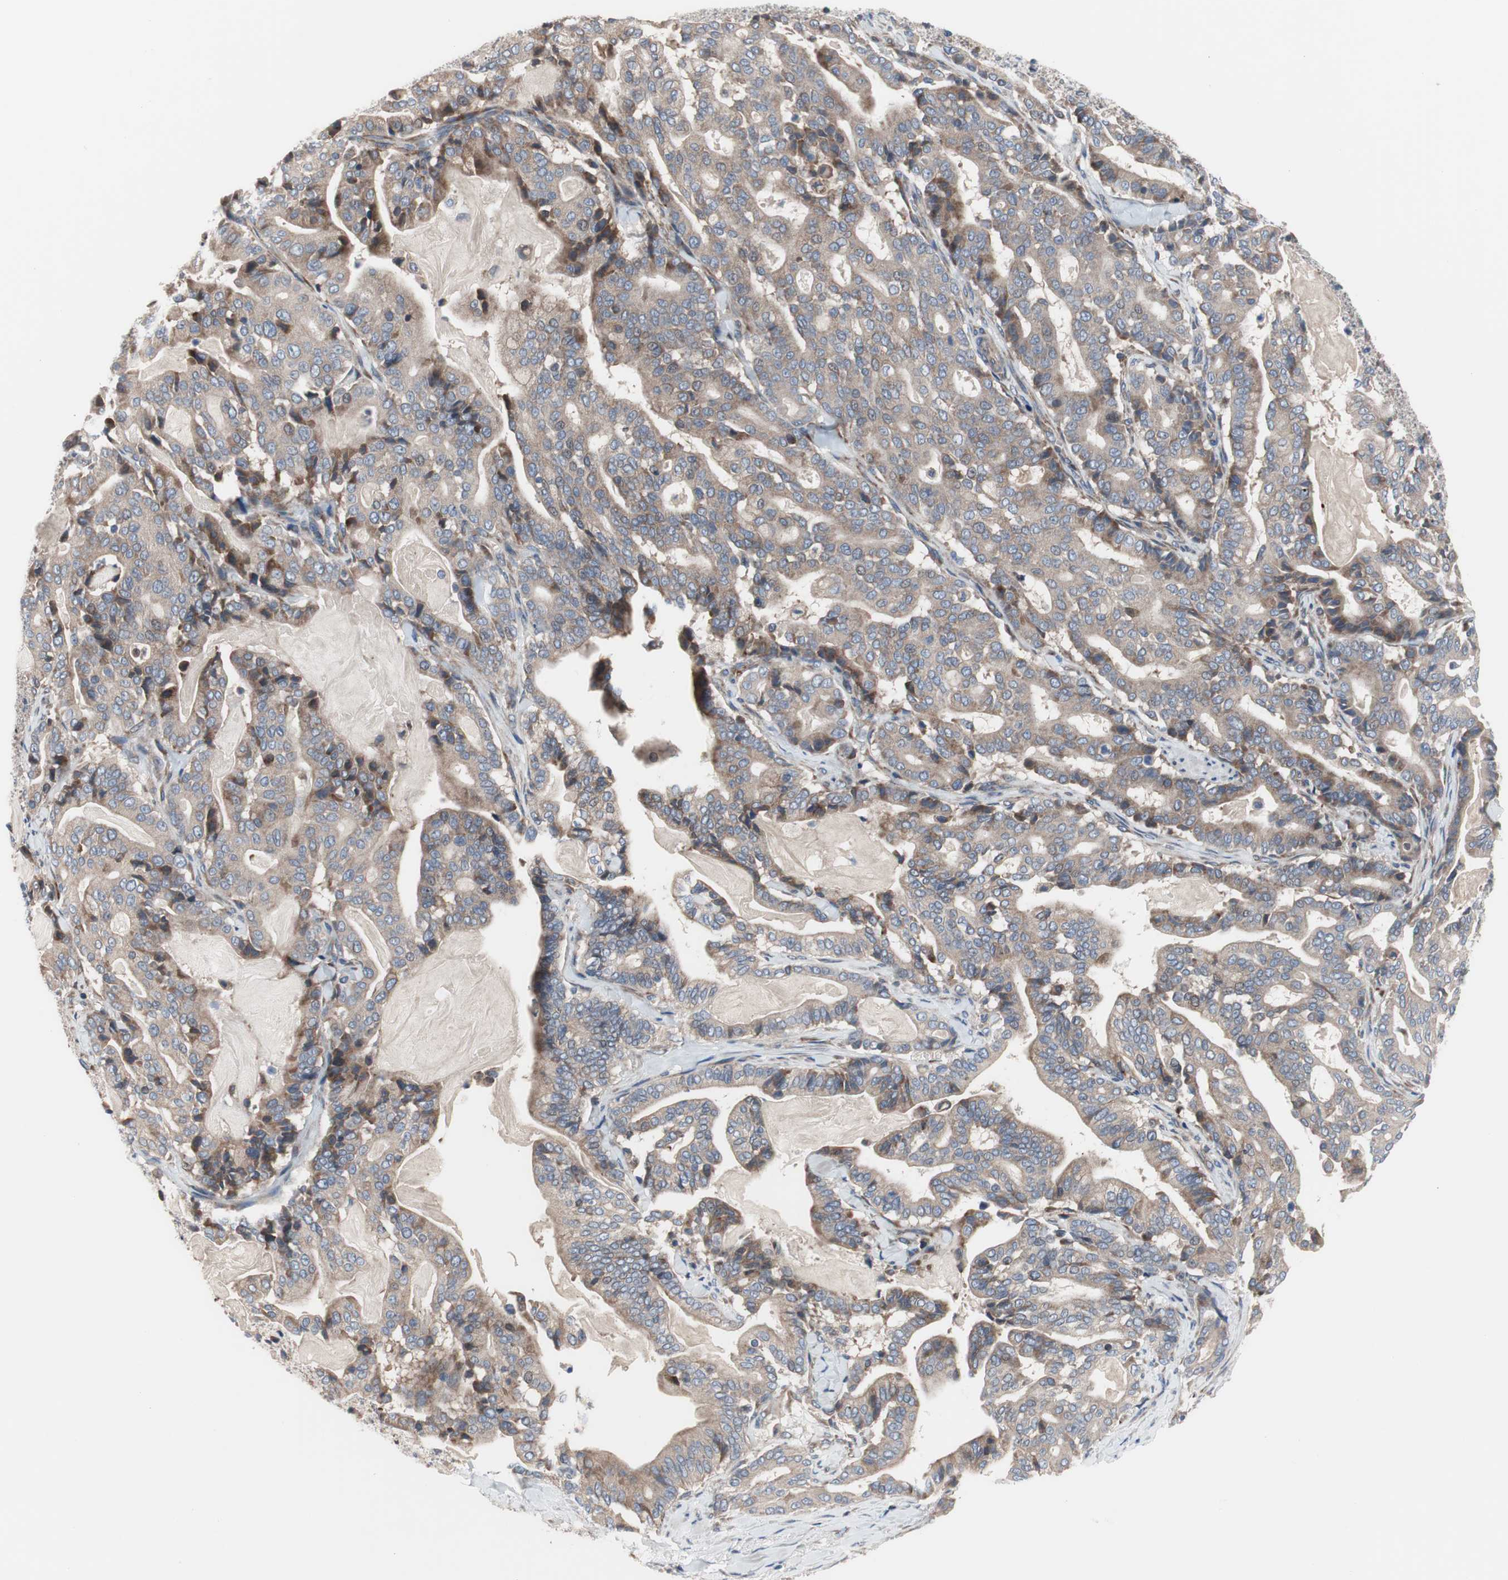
{"staining": {"intensity": "weak", "quantity": ">75%", "location": "cytoplasmic/membranous"}, "tissue": "pancreatic cancer", "cell_type": "Tumor cells", "image_type": "cancer", "snomed": [{"axis": "morphology", "description": "Adenocarcinoma, NOS"}, {"axis": "topography", "description": "Pancreas"}], "caption": "A brown stain shows weak cytoplasmic/membranous expression of a protein in pancreatic adenocarcinoma tumor cells.", "gene": "KANSL1", "patient": {"sex": "male", "age": 63}}